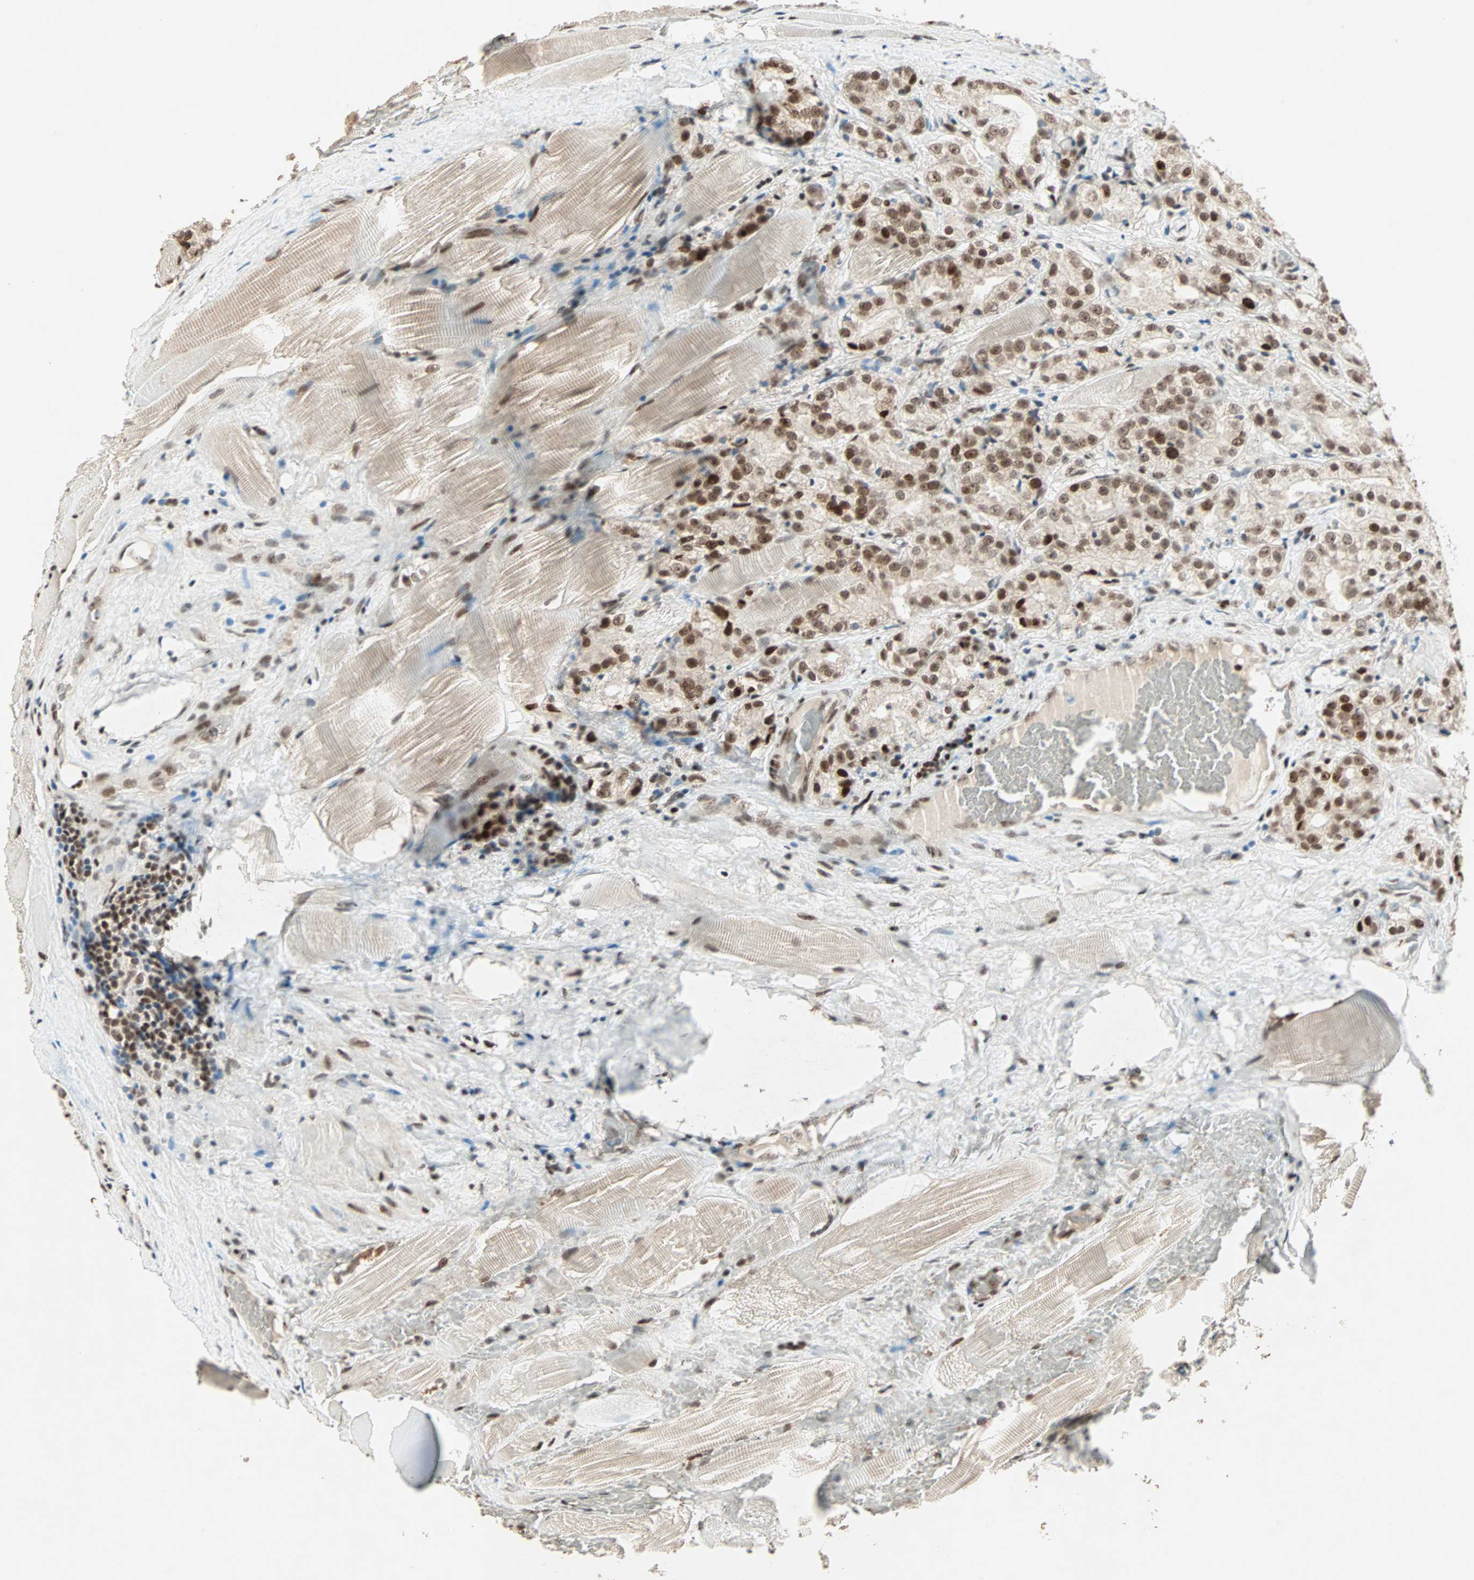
{"staining": {"intensity": "moderate", "quantity": ">75%", "location": "nuclear"}, "tissue": "prostate cancer", "cell_type": "Tumor cells", "image_type": "cancer", "snomed": [{"axis": "morphology", "description": "Adenocarcinoma, High grade"}, {"axis": "topography", "description": "Prostate"}], "caption": "Brown immunohistochemical staining in prostate high-grade adenocarcinoma shows moderate nuclear positivity in about >75% of tumor cells.", "gene": "MDC1", "patient": {"sex": "male", "age": 73}}